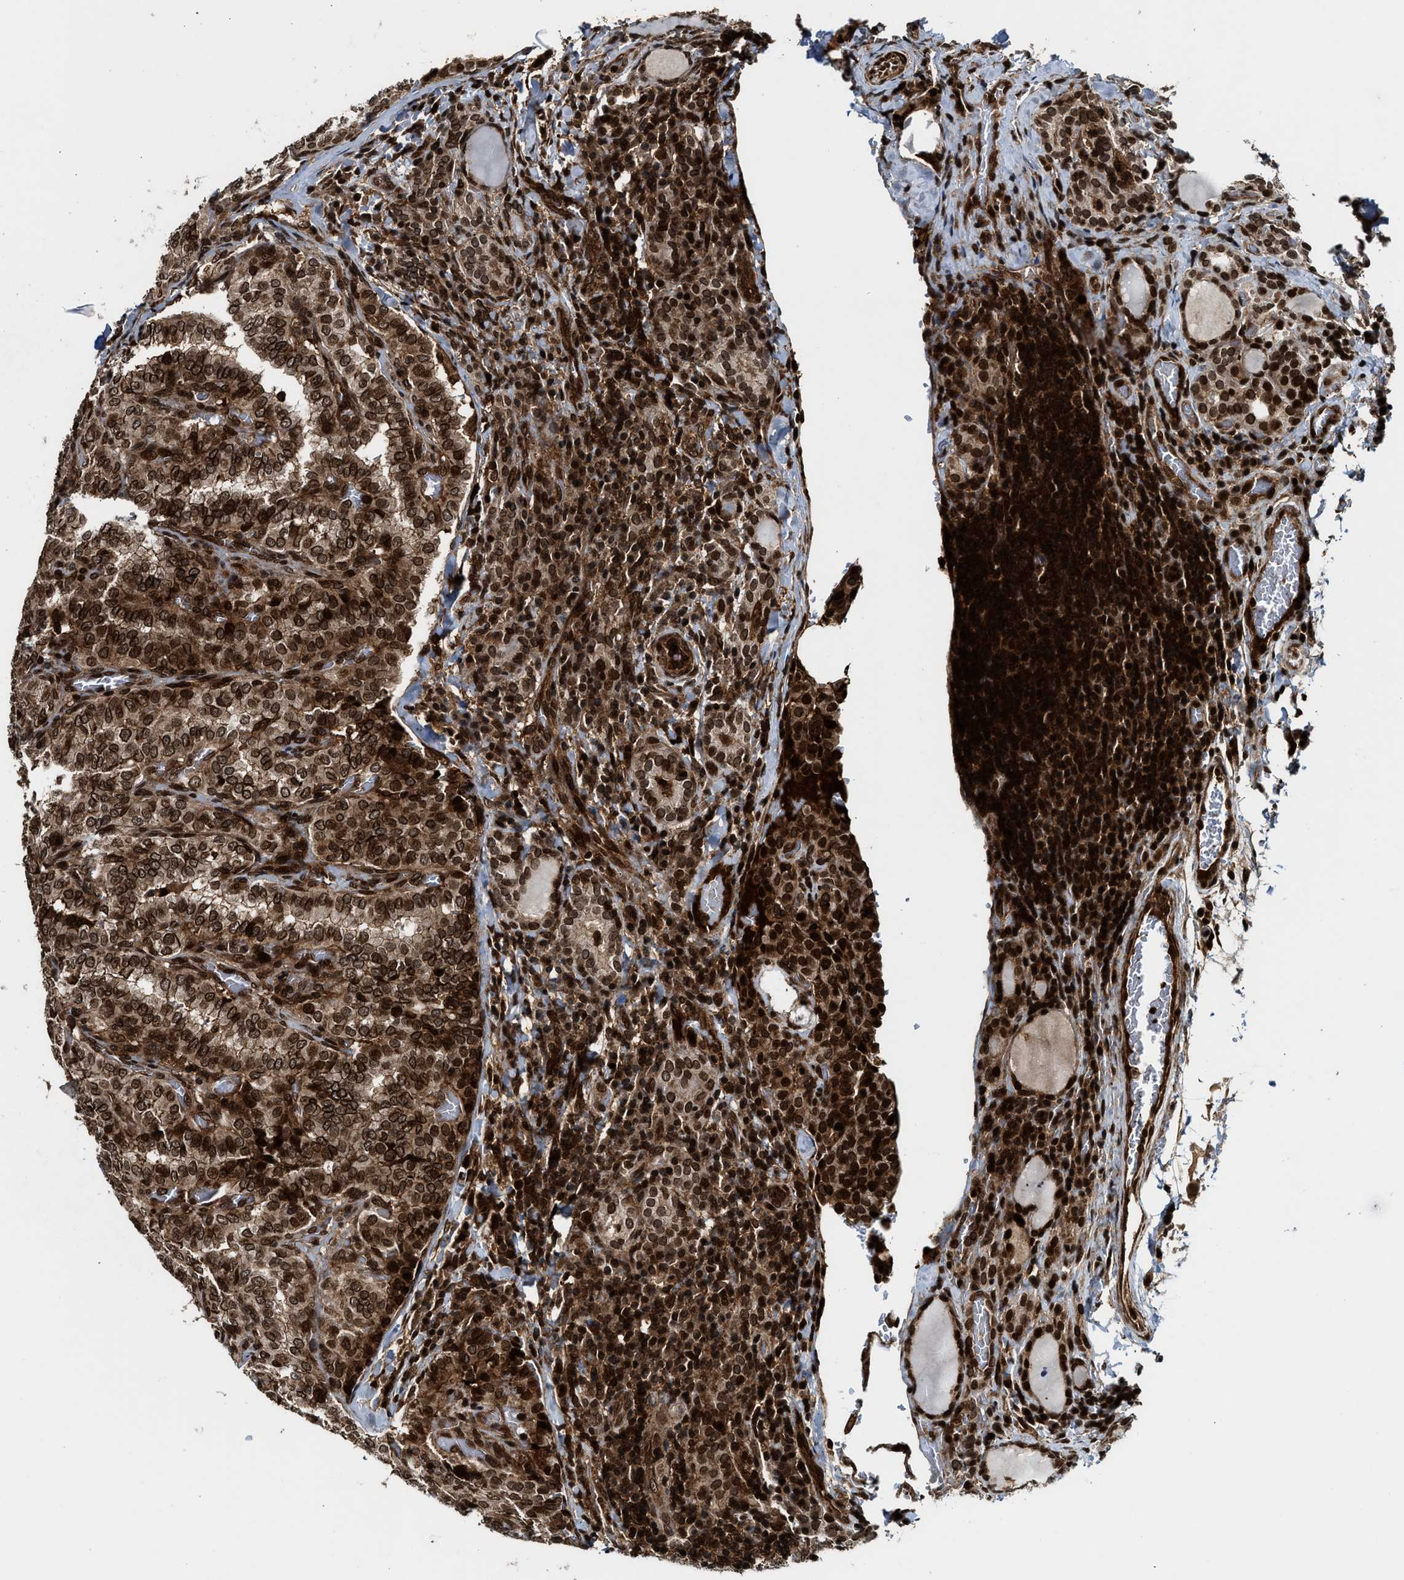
{"staining": {"intensity": "strong", "quantity": ">75%", "location": "cytoplasmic/membranous,nuclear"}, "tissue": "thyroid cancer", "cell_type": "Tumor cells", "image_type": "cancer", "snomed": [{"axis": "morphology", "description": "Normal tissue, NOS"}, {"axis": "morphology", "description": "Papillary adenocarcinoma, NOS"}, {"axis": "topography", "description": "Thyroid gland"}], "caption": "Approximately >75% of tumor cells in human papillary adenocarcinoma (thyroid) exhibit strong cytoplasmic/membranous and nuclear protein positivity as visualized by brown immunohistochemical staining.", "gene": "MDM2", "patient": {"sex": "female", "age": 30}}